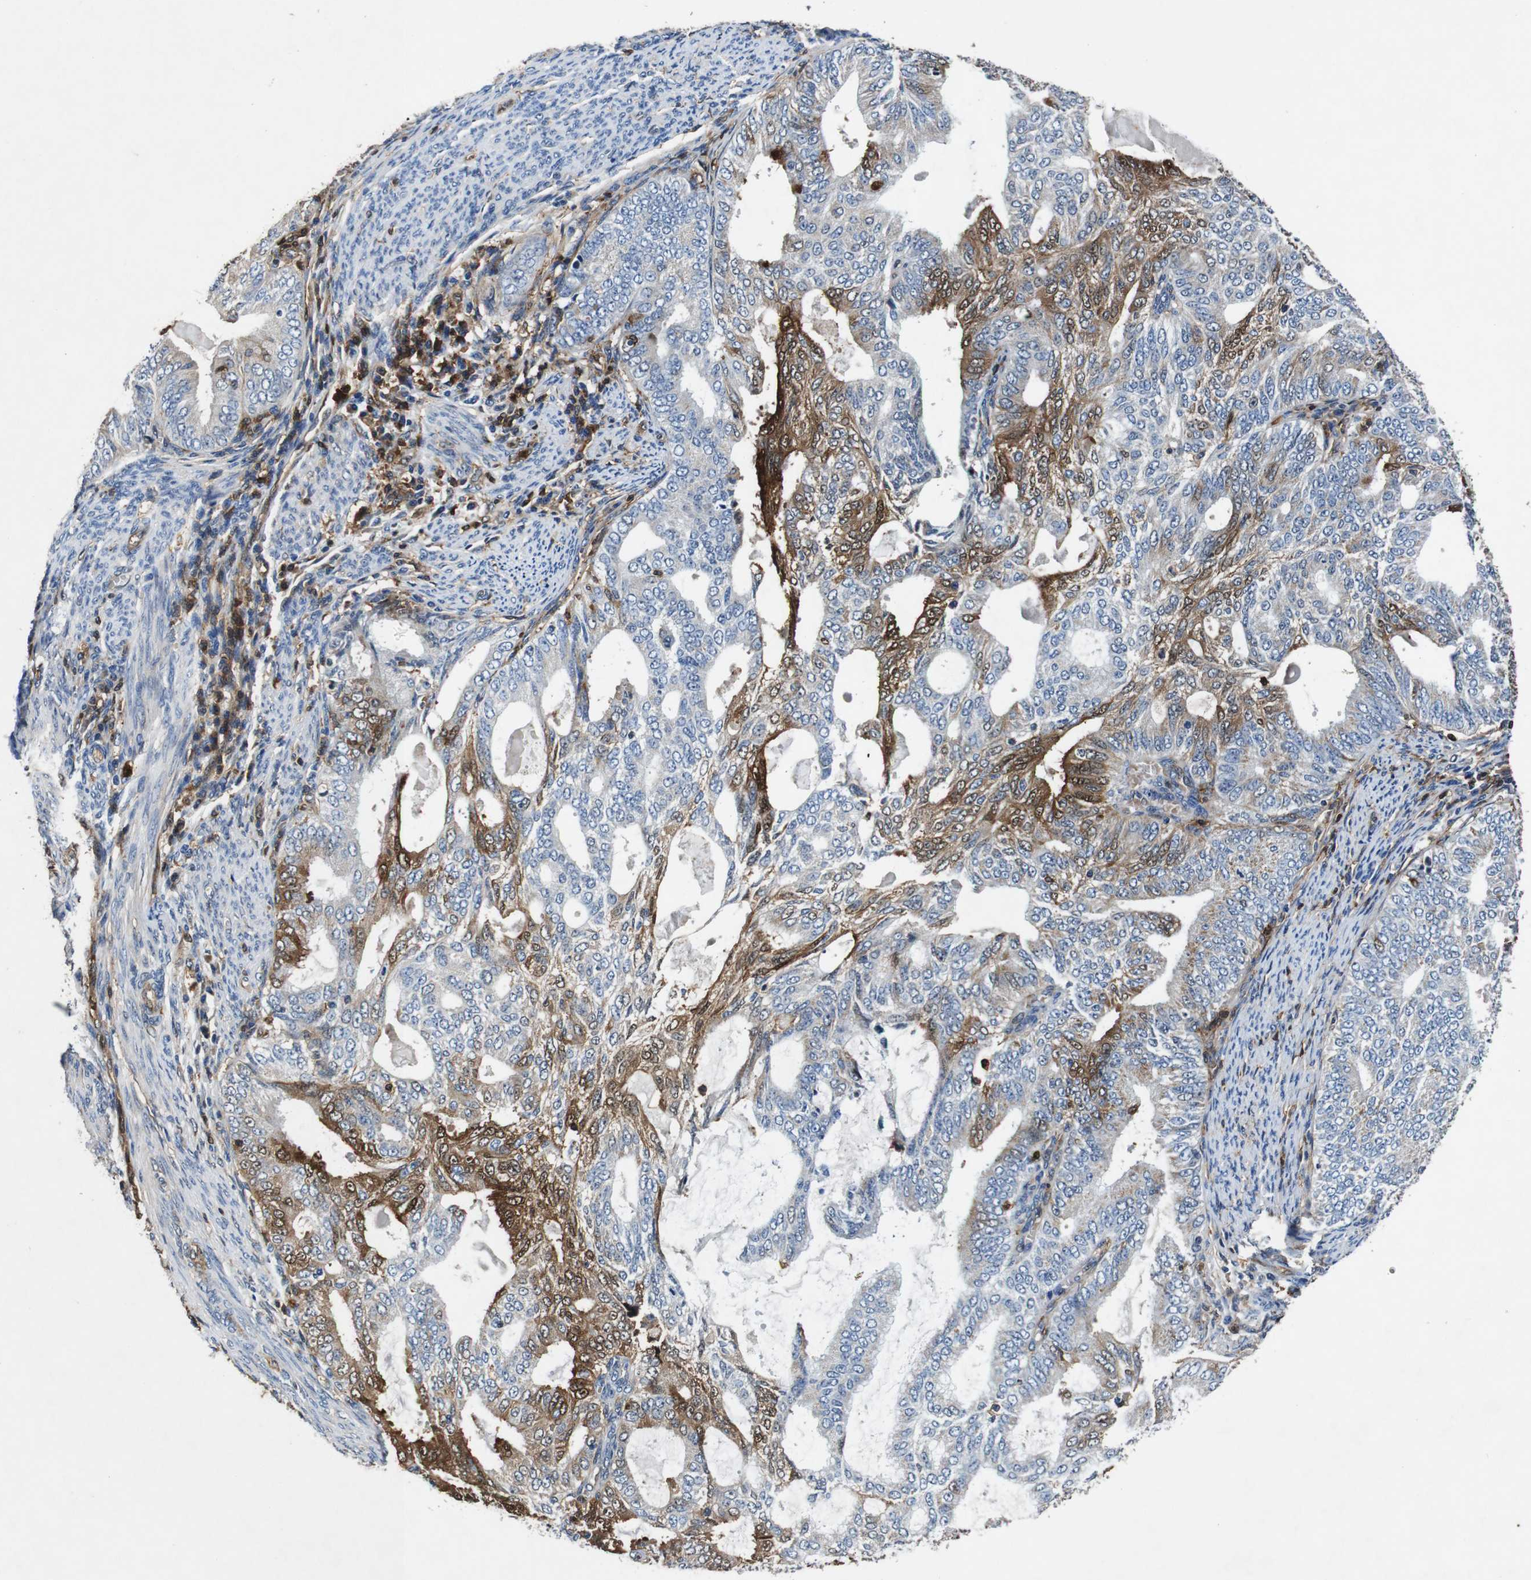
{"staining": {"intensity": "strong", "quantity": "25%-75%", "location": "cytoplasmic/membranous,nuclear"}, "tissue": "endometrial cancer", "cell_type": "Tumor cells", "image_type": "cancer", "snomed": [{"axis": "morphology", "description": "Adenocarcinoma, NOS"}, {"axis": "topography", "description": "Endometrium"}], "caption": "An immunohistochemistry (IHC) histopathology image of tumor tissue is shown. Protein staining in brown shows strong cytoplasmic/membranous and nuclear positivity in endometrial adenocarcinoma within tumor cells.", "gene": "ANXA1", "patient": {"sex": "female", "age": 58}}